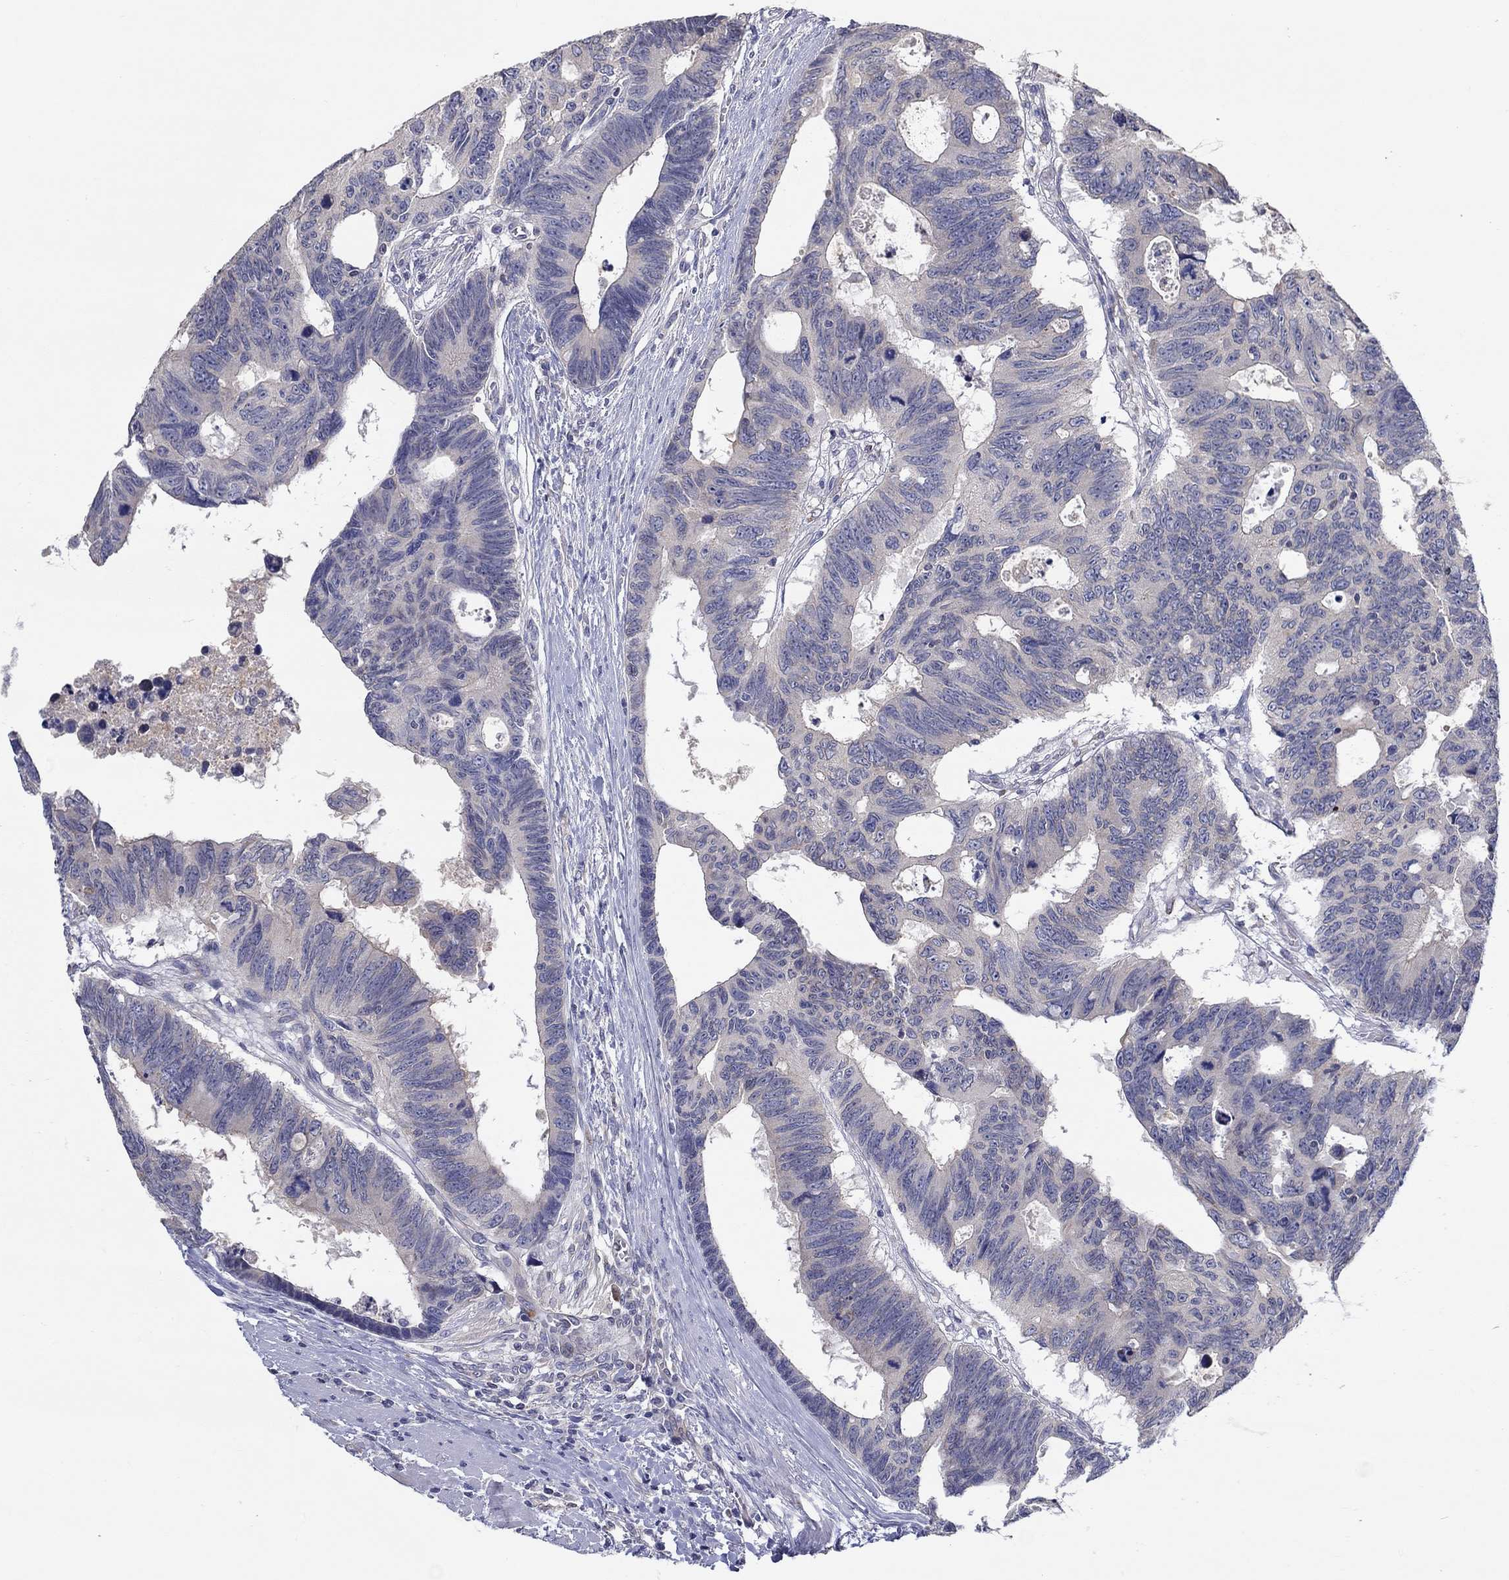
{"staining": {"intensity": "negative", "quantity": "none", "location": "none"}, "tissue": "colorectal cancer", "cell_type": "Tumor cells", "image_type": "cancer", "snomed": [{"axis": "morphology", "description": "Adenocarcinoma, NOS"}, {"axis": "topography", "description": "Colon"}], "caption": "Colorectal cancer (adenocarcinoma) stained for a protein using immunohistochemistry (IHC) displays no positivity tumor cells.", "gene": "ERMP1", "patient": {"sex": "female", "age": 77}}